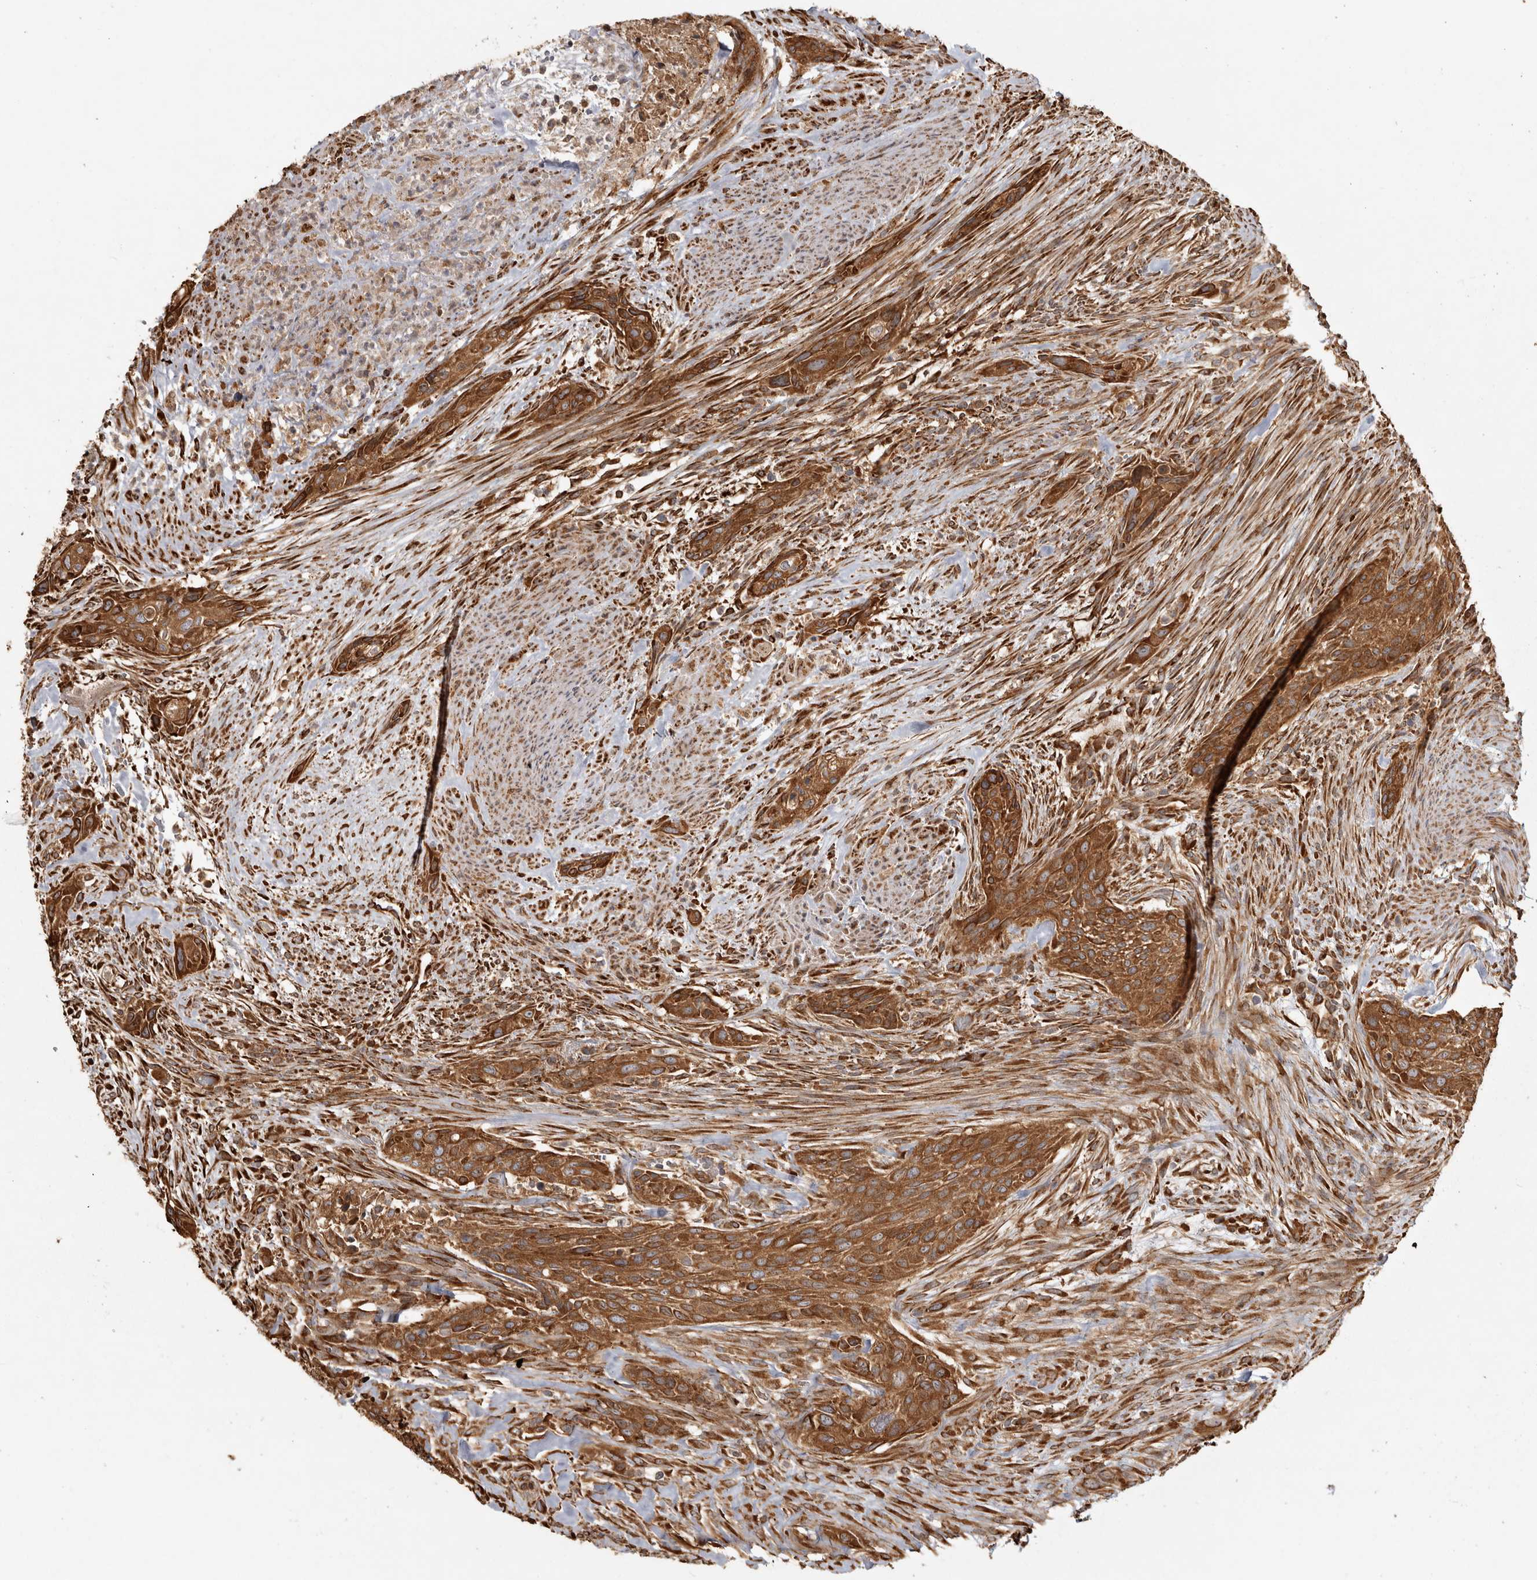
{"staining": {"intensity": "strong", "quantity": ">75%", "location": "cytoplasmic/membranous"}, "tissue": "urothelial cancer", "cell_type": "Tumor cells", "image_type": "cancer", "snomed": [{"axis": "morphology", "description": "Urothelial carcinoma, High grade"}, {"axis": "topography", "description": "Urinary bladder"}], "caption": "Human urothelial carcinoma (high-grade) stained for a protein (brown) exhibits strong cytoplasmic/membranous positive staining in approximately >75% of tumor cells.", "gene": "CAMSAP2", "patient": {"sex": "male", "age": 35}}